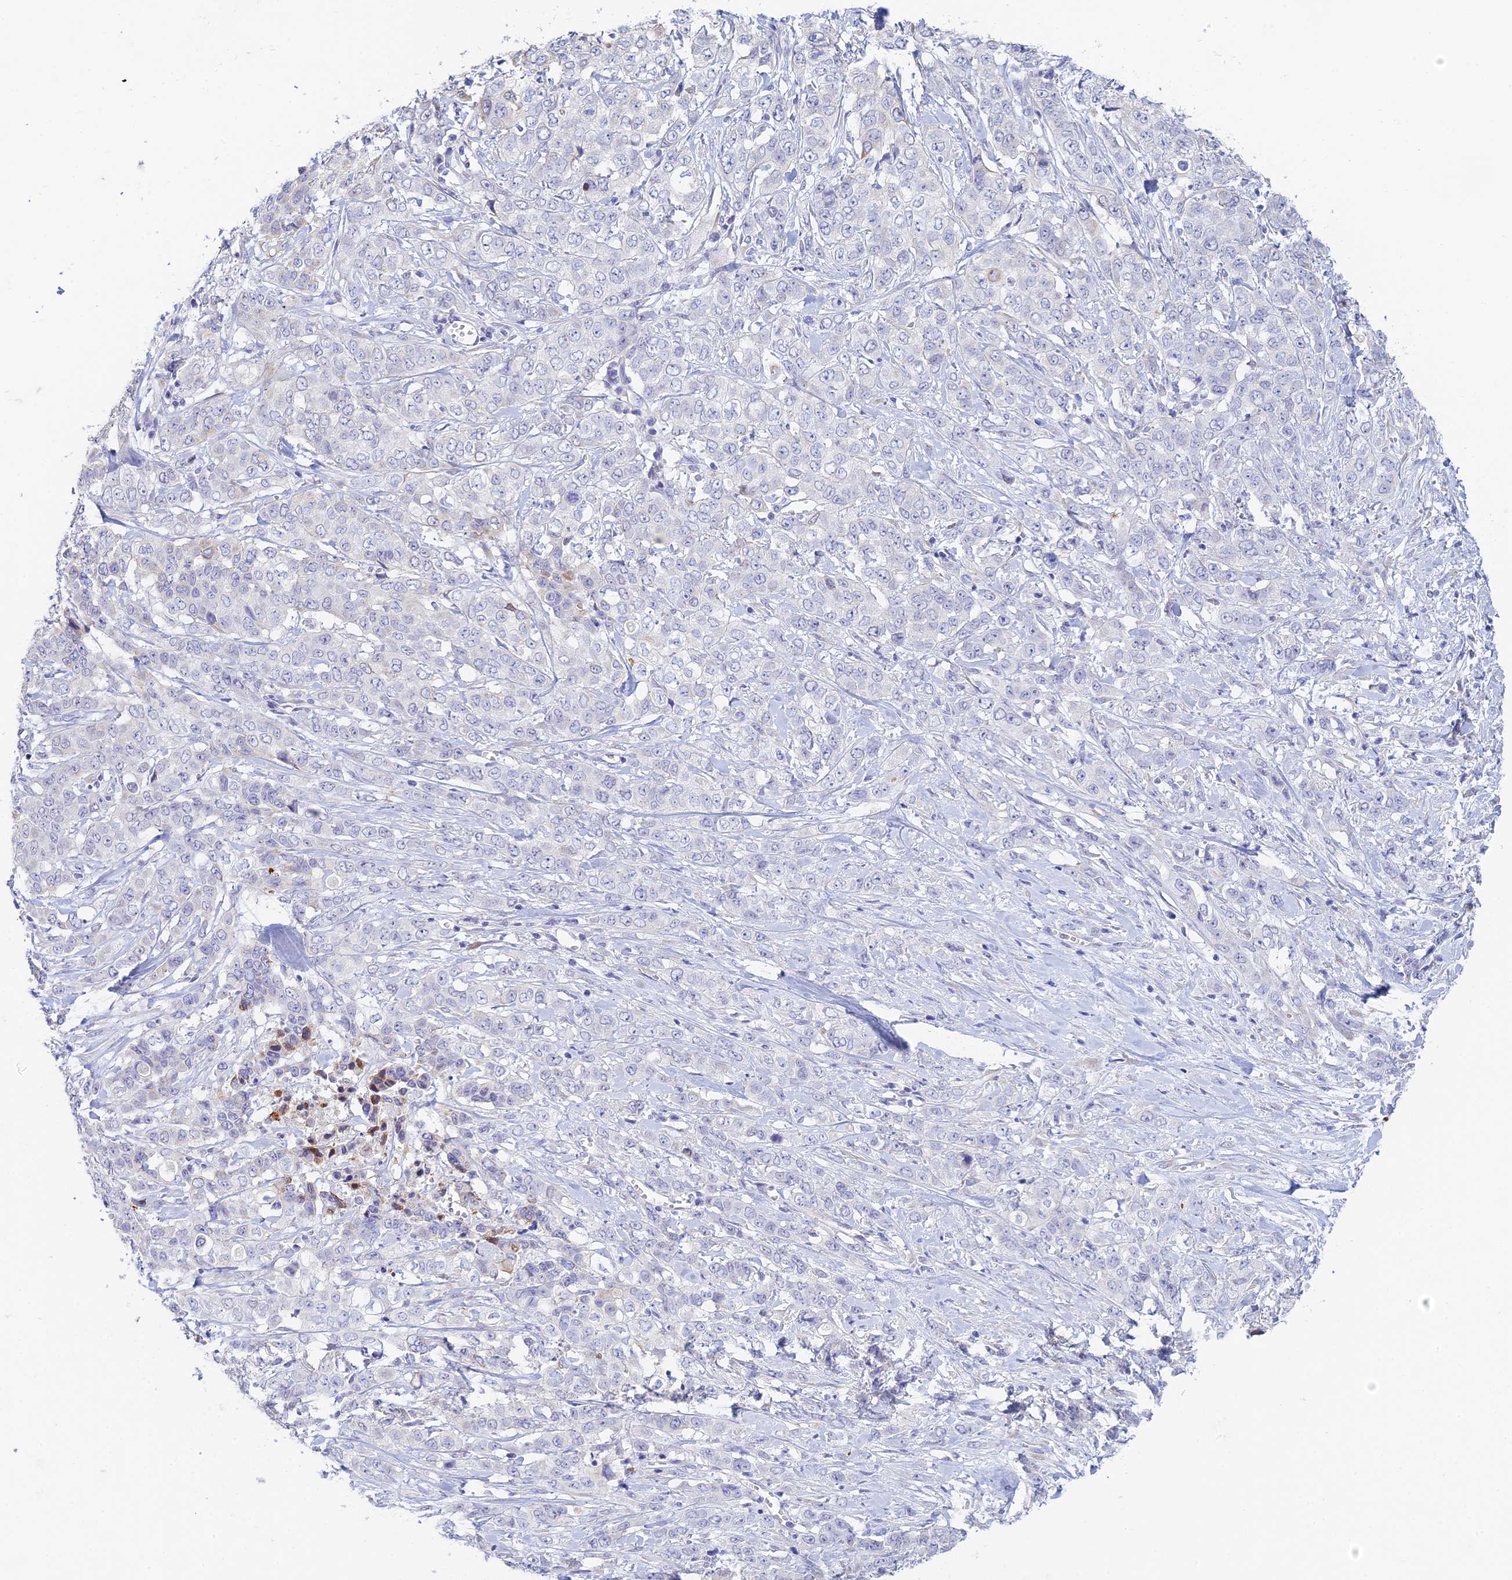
{"staining": {"intensity": "negative", "quantity": "none", "location": "none"}, "tissue": "stomach cancer", "cell_type": "Tumor cells", "image_type": "cancer", "snomed": [{"axis": "morphology", "description": "Adenocarcinoma, NOS"}, {"axis": "topography", "description": "Stomach, upper"}], "caption": "Tumor cells are negative for brown protein staining in stomach cancer. Brightfield microscopy of immunohistochemistry stained with DAB (3,3'-diaminobenzidine) (brown) and hematoxylin (blue), captured at high magnification.", "gene": "CEP152", "patient": {"sex": "male", "age": 62}}